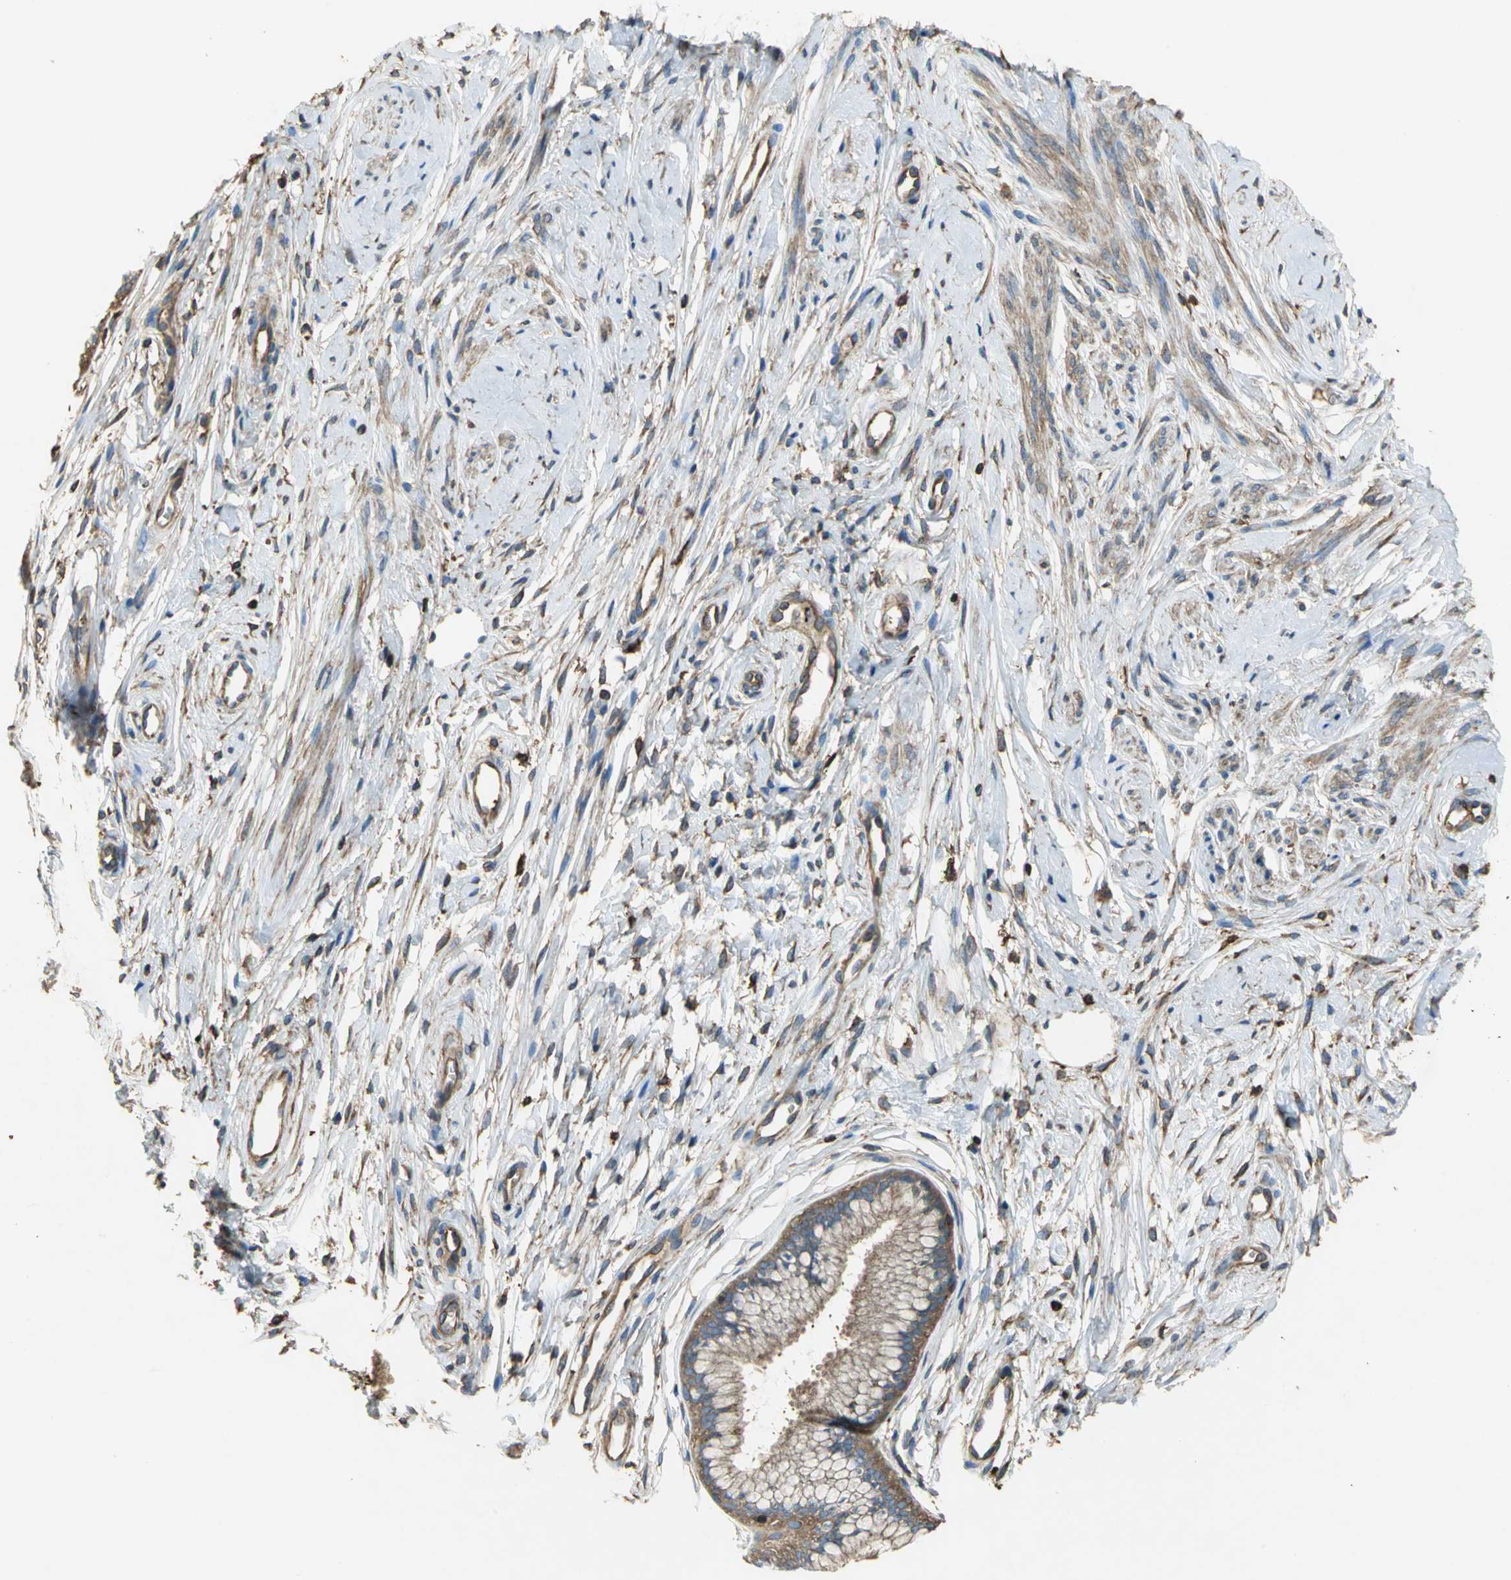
{"staining": {"intensity": "moderate", "quantity": ">75%", "location": "cytoplasmic/membranous"}, "tissue": "cervix", "cell_type": "Glandular cells", "image_type": "normal", "snomed": [{"axis": "morphology", "description": "Normal tissue, NOS"}, {"axis": "topography", "description": "Cervix"}], "caption": "Immunohistochemistry (IHC) histopathology image of unremarkable human cervix stained for a protein (brown), which demonstrates medium levels of moderate cytoplasmic/membranous staining in approximately >75% of glandular cells.", "gene": "TLN1", "patient": {"sex": "female", "age": 39}}